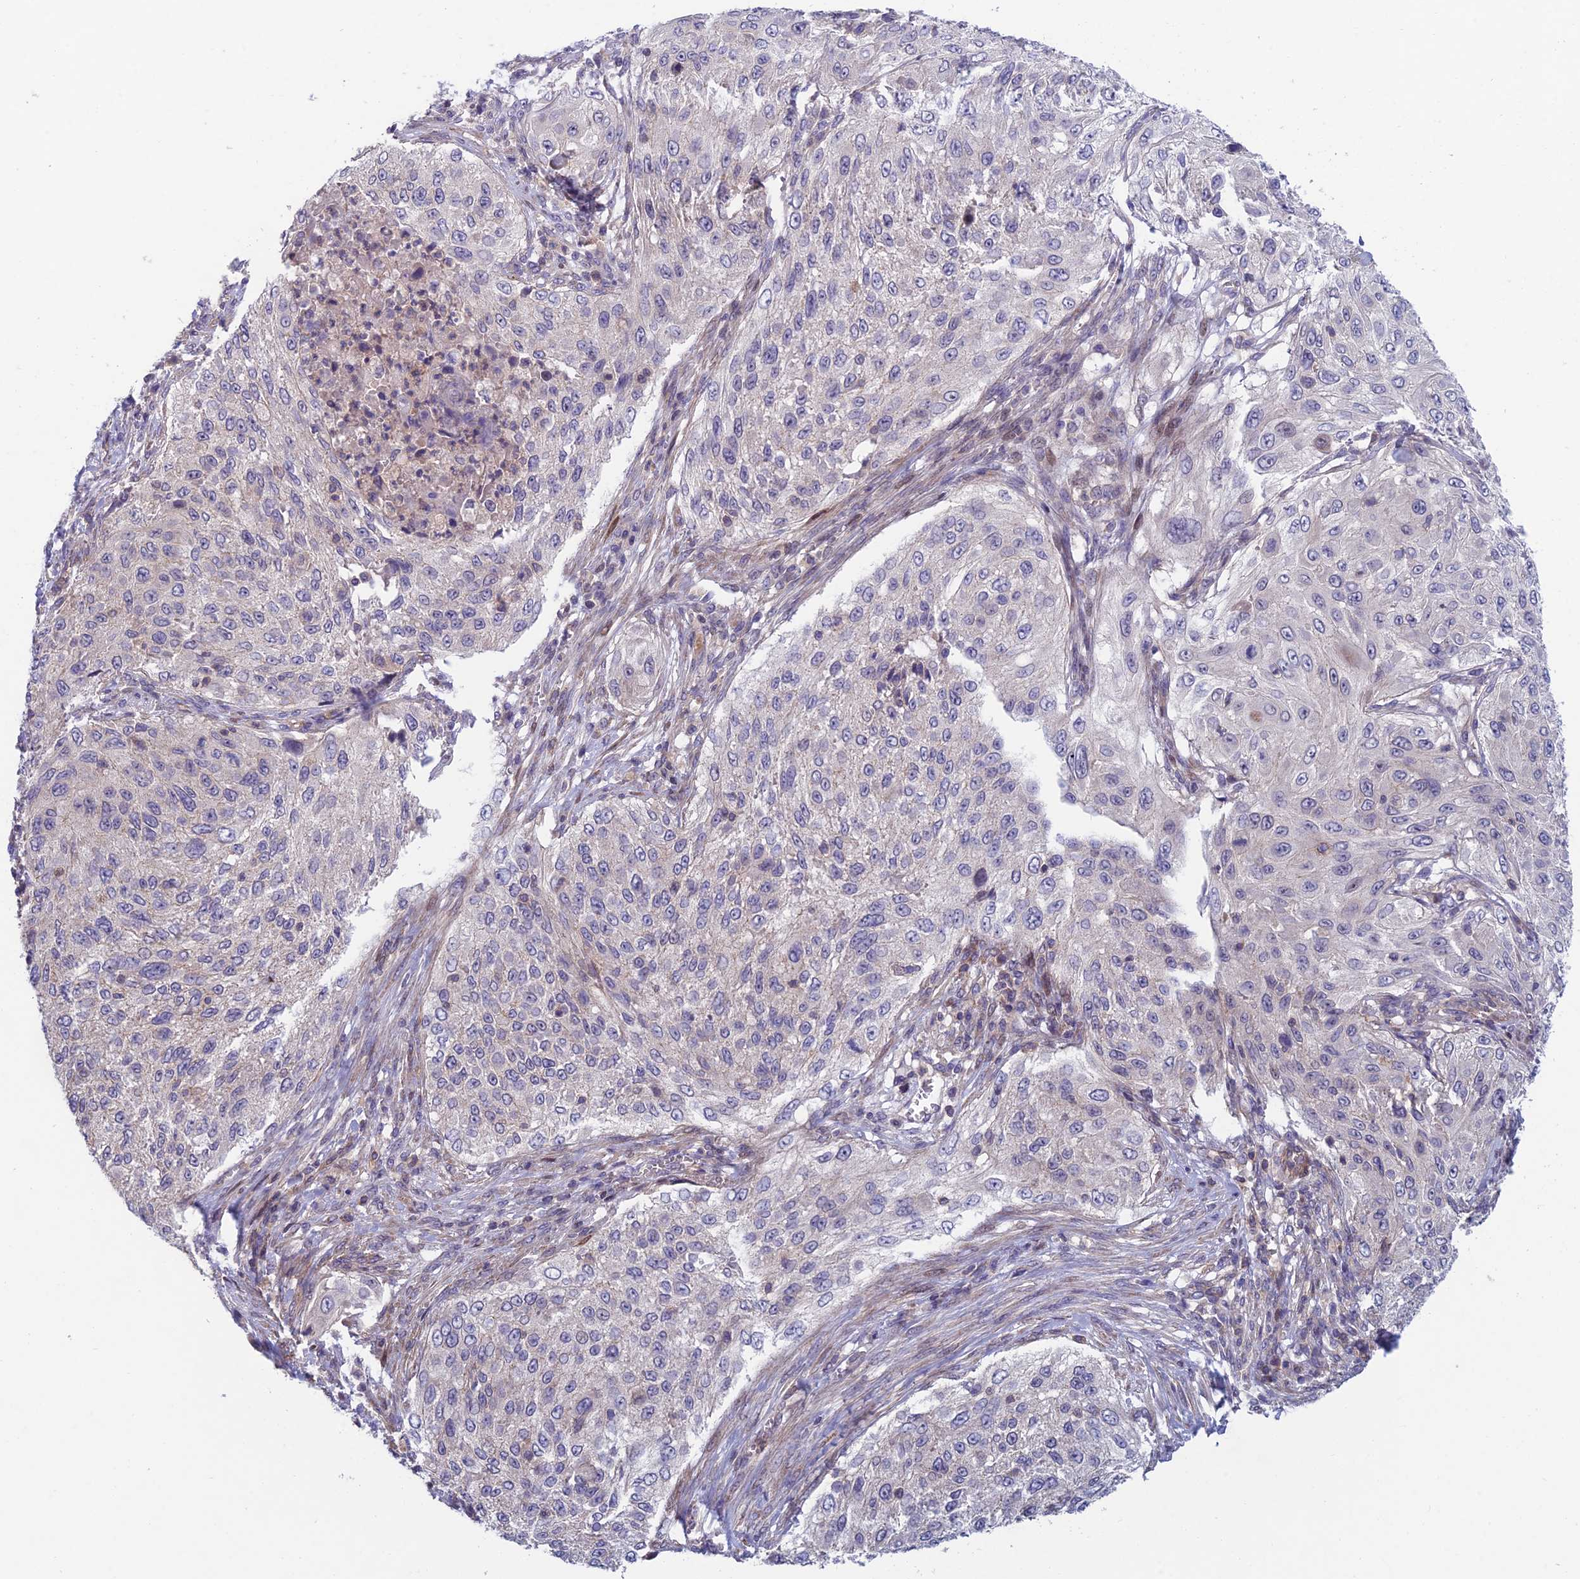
{"staining": {"intensity": "negative", "quantity": "none", "location": "none"}, "tissue": "cervical cancer", "cell_type": "Tumor cells", "image_type": "cancer", "snomed": [{"axis": "morphology", "description": "Squamous cell carcinoma, NOS"}, {"axis": "topography", "description": "Cervix"}], "caption": "Cervical cancer stained for a protein using immunohistochemistry reveals no staining tumor cells.", "gene": "USP37", "patient": {"sex": "female", "age": 42}}